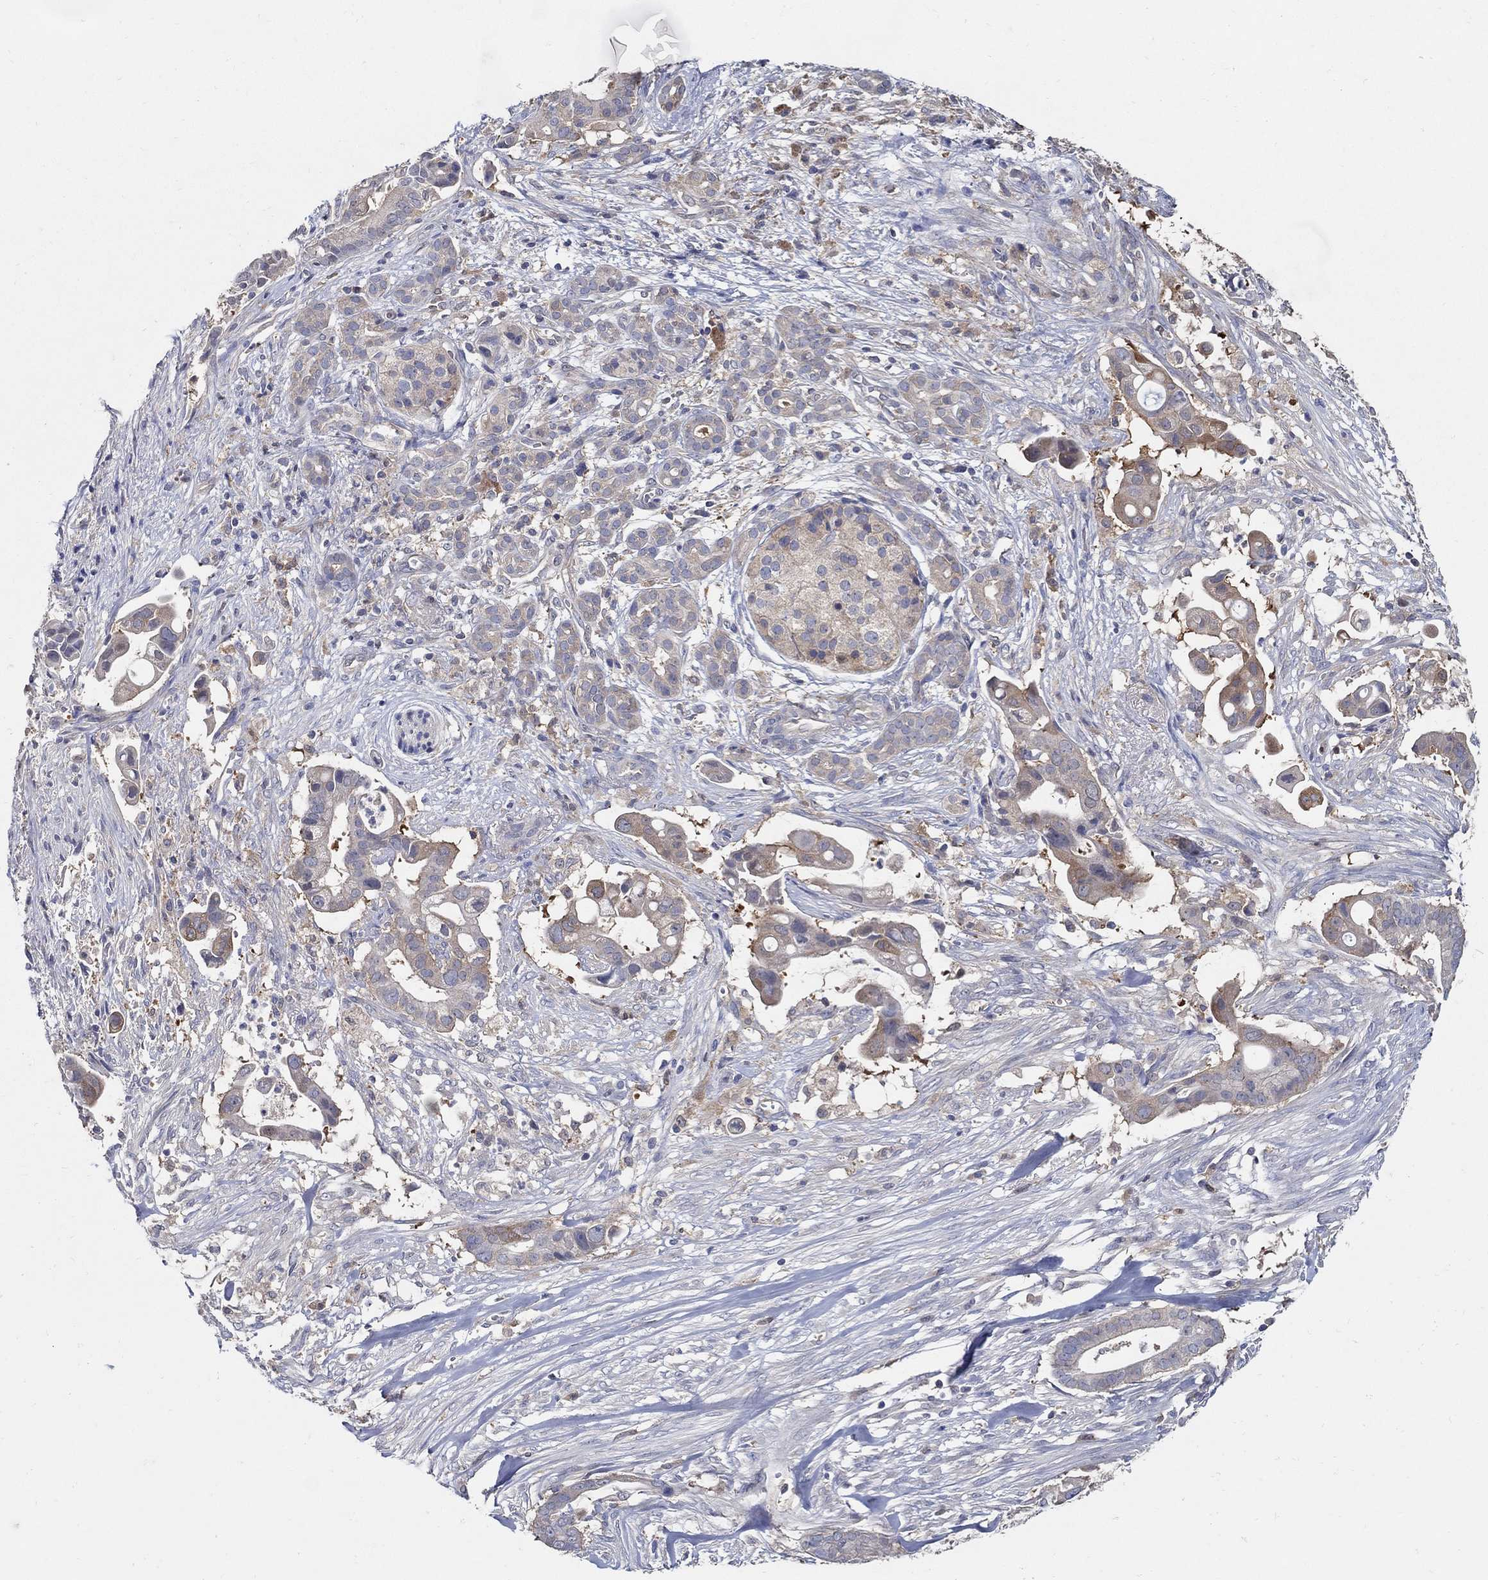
{"staining": {"intensity": "moderate", "quantity": "<25%", "location": "cytoplasmic/membranous"}, "tissue": "pancreatic cancer", "cell_type": "Tumor cells", "image_type": "cancer", "snomed": [{"axis": "morphology", "description": "Adenocarcinoma, NOS"}, {"axis": "topography", "description": "Pancreas"}], "caption": "High-magnification brightfield microscopy of pancreatic adenocarcinoma stained with DAB (3,3'-diaminobenzidine) (brown) and counterstained with hematoxylin (blue). tumor cells exhibit moderate cytoplasmic/membranous positivity is identified in approximately<25% of cells.", "gene": "MTHFR", "patient": {"sex": "male", "age": 61}}